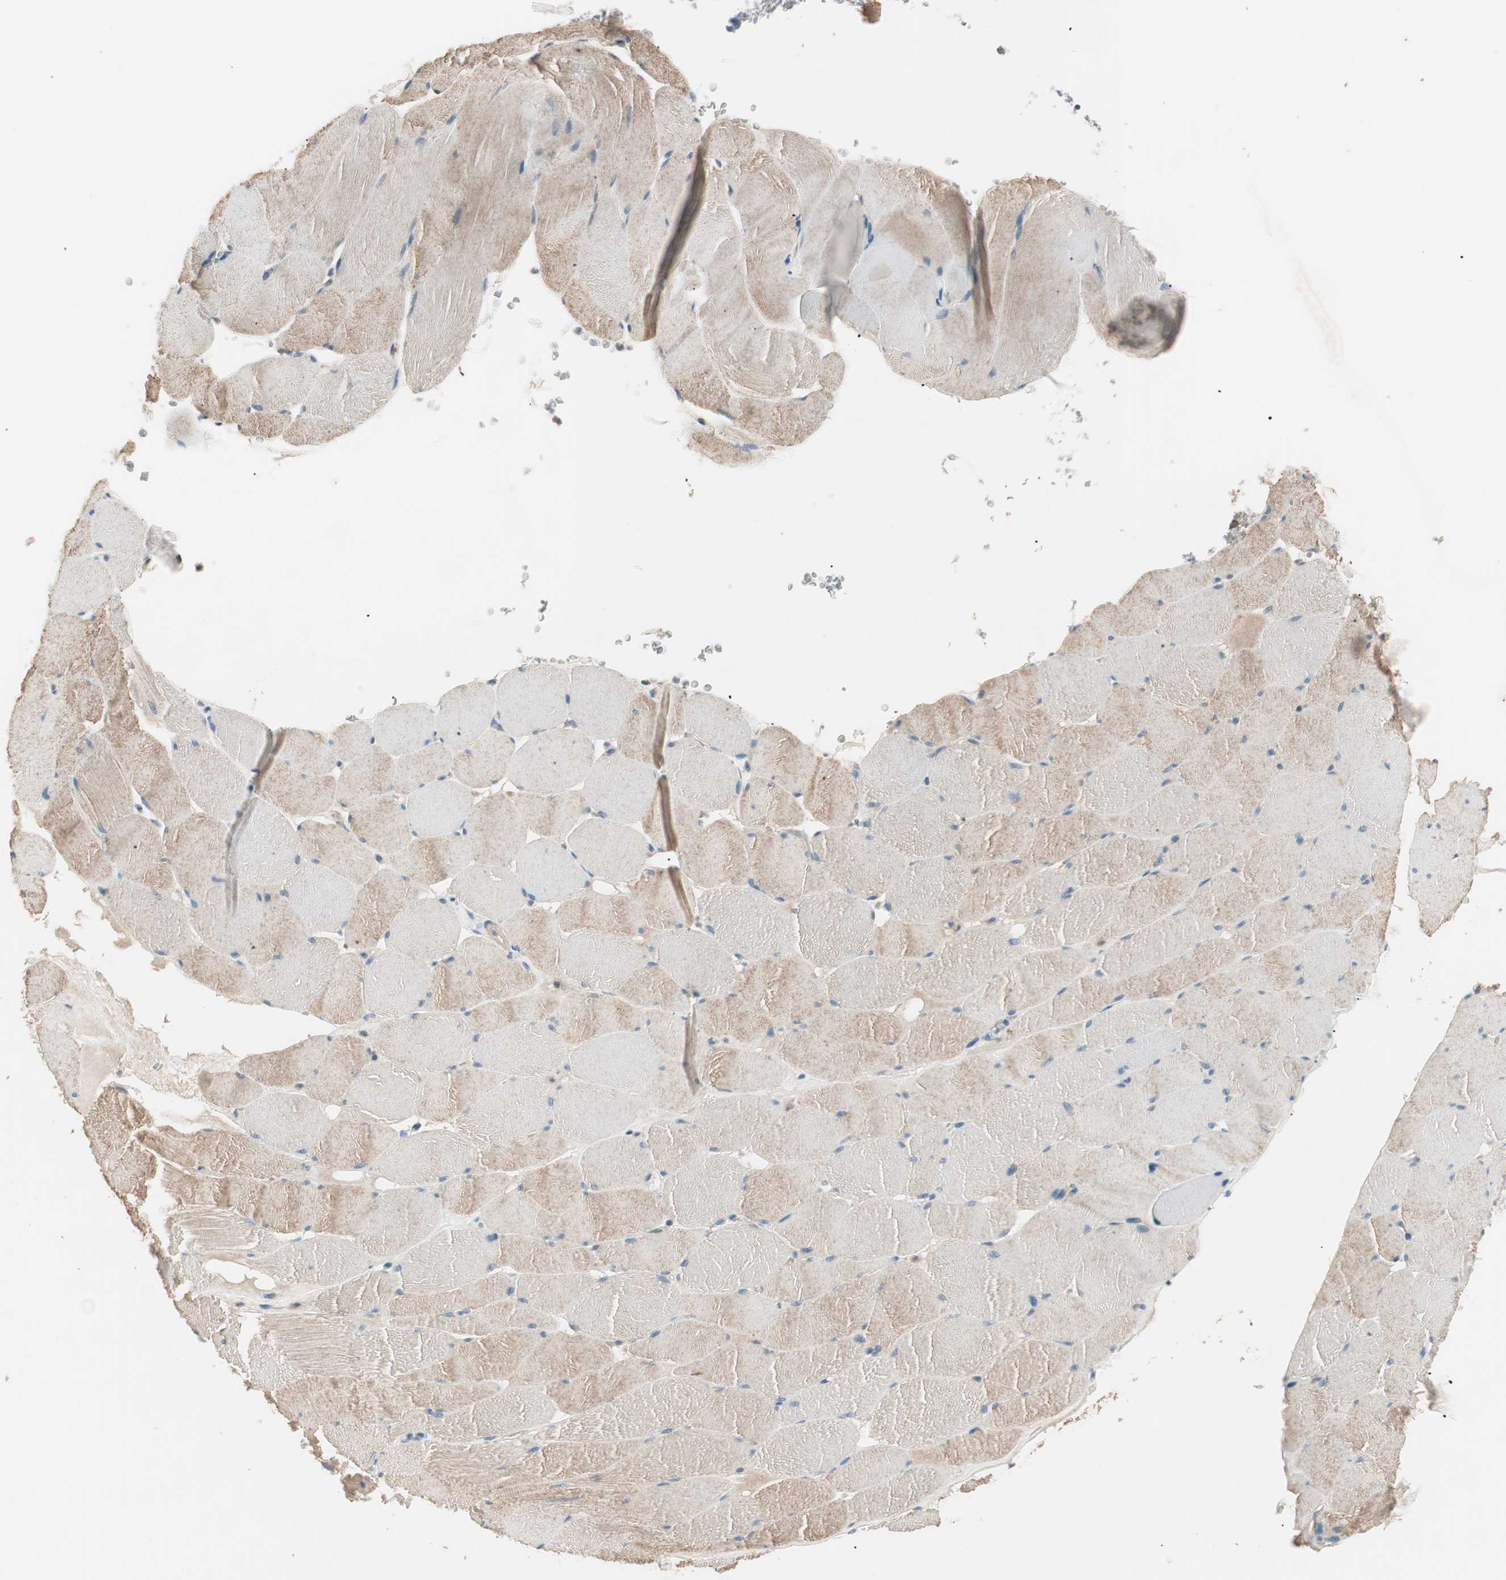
{"staining": {"intensity": "weak", "quantity": ">75%", "location": "cytoplasmic/membranous"}, "tissue": "skeletal muscle", "cell_type": "Myocytes", "image_type": "normal", "snomed": [{"axis": "morphology", "description": "Normal tissue, NOS"}, {"axis": "topography", "description": "Skeletal muscle"}], "caption": "High-magnification brightfield microscopy of normal skeletal muscle stained with DAB (brown) and counterstained with hematoxylin (blue). myocytes exhibit weak cytoplasmic/membranous expression is seen in about>75% of cells. The staining was performed using DAB to visualize the protein expression in brown, while the nuclei were stained in blue with hematoxylin (Magnification: 20x).", "gene": "HPN", "patient": {"sex": "male", "age": 62}}